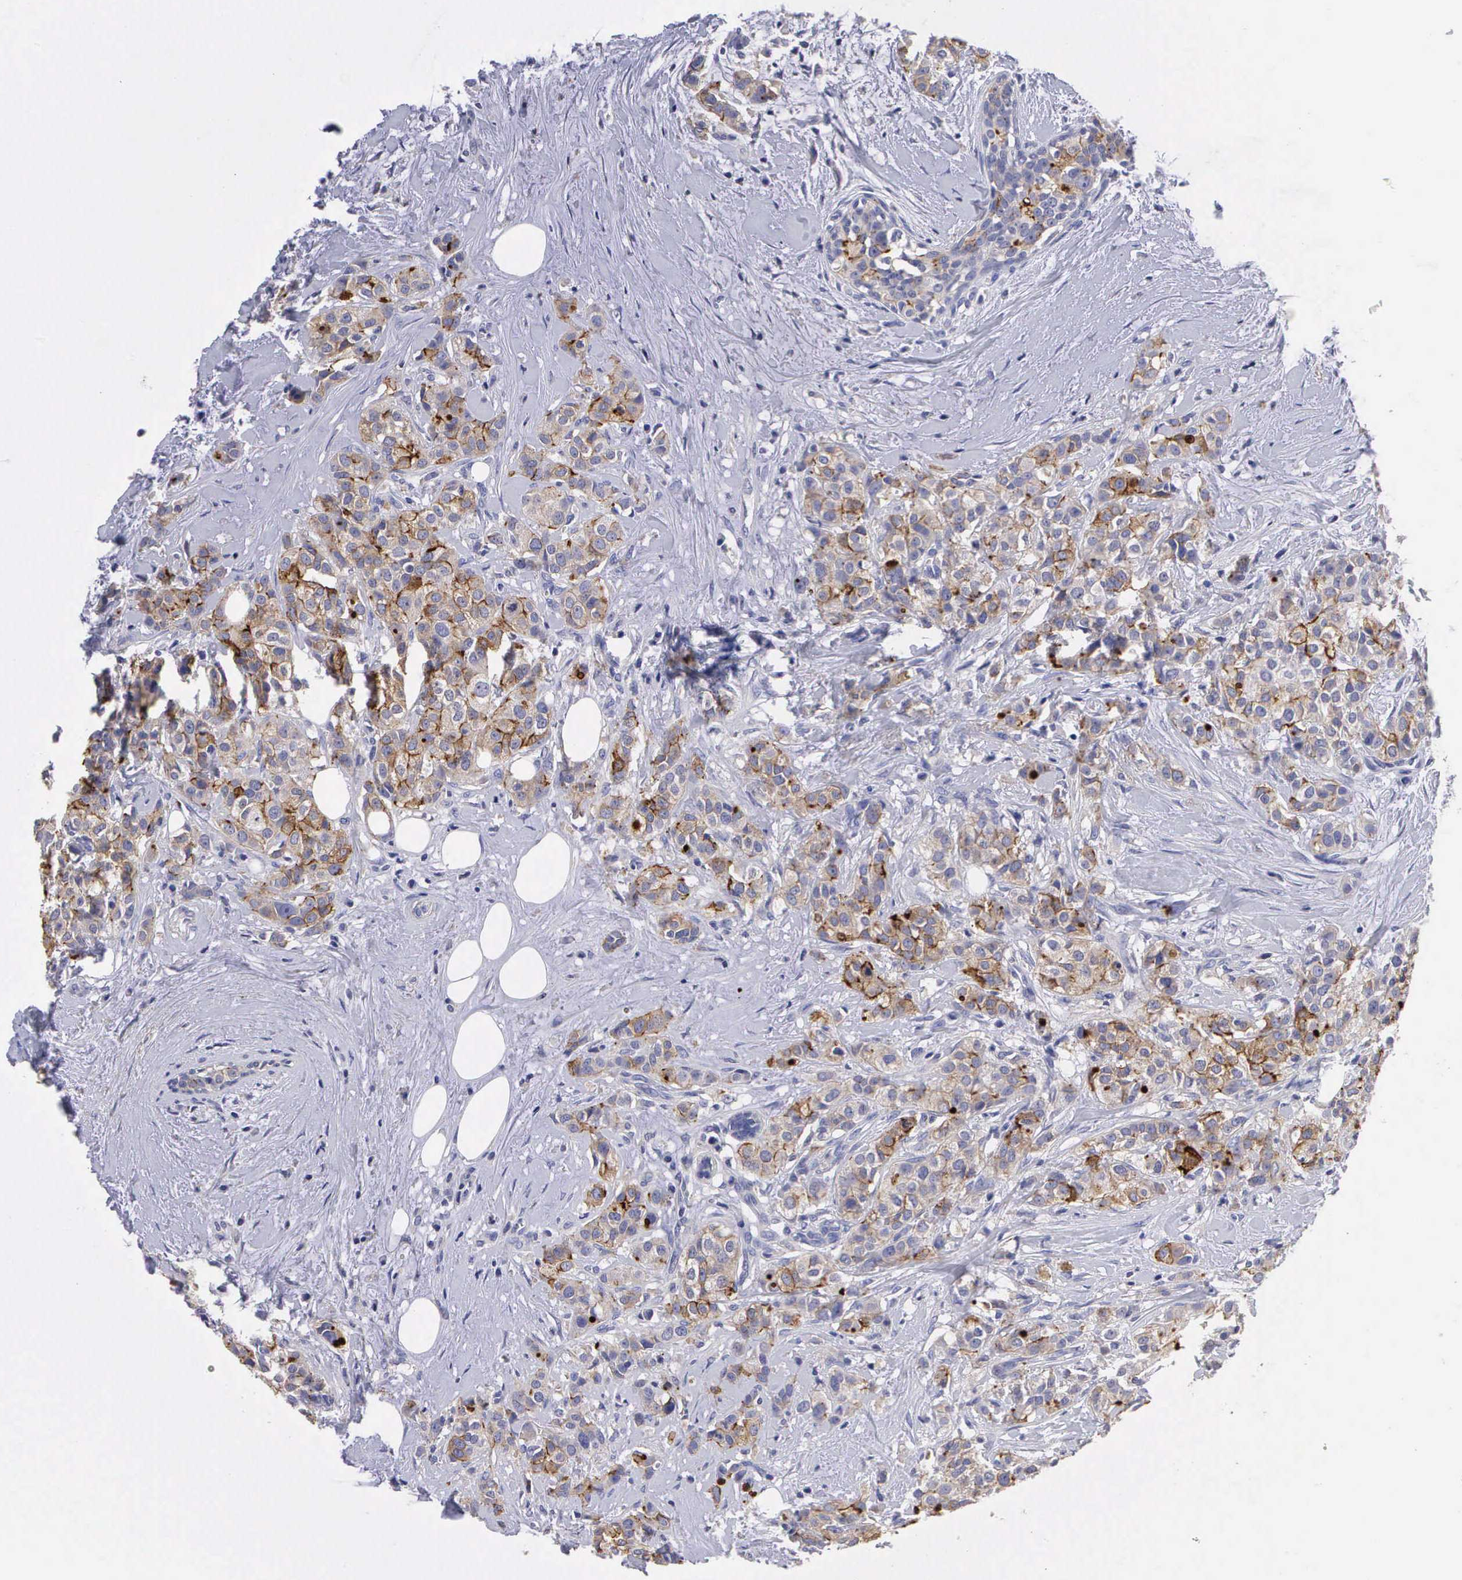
{"staining": {"intensity": "moderate", "quantity": "25%-75%", "location": "cytoplasmic/membranous"}, "tissue": "breast cancer", "cell_type": "Tumor cells", "image_type": "cancer", "snomed": [{"axis": "morphology", "description": "Duct carcinoma"}, {"axis": "topography", "description": "Breast"}], "caption": "The image shows a brown stain indicating the presence of a protein in the cytoplasmic/membranous of tumor cells in breast cancer (invasive ductal carcinoma).", "gene": "CLU", "patient": {"sex": "female", "age": 55}}